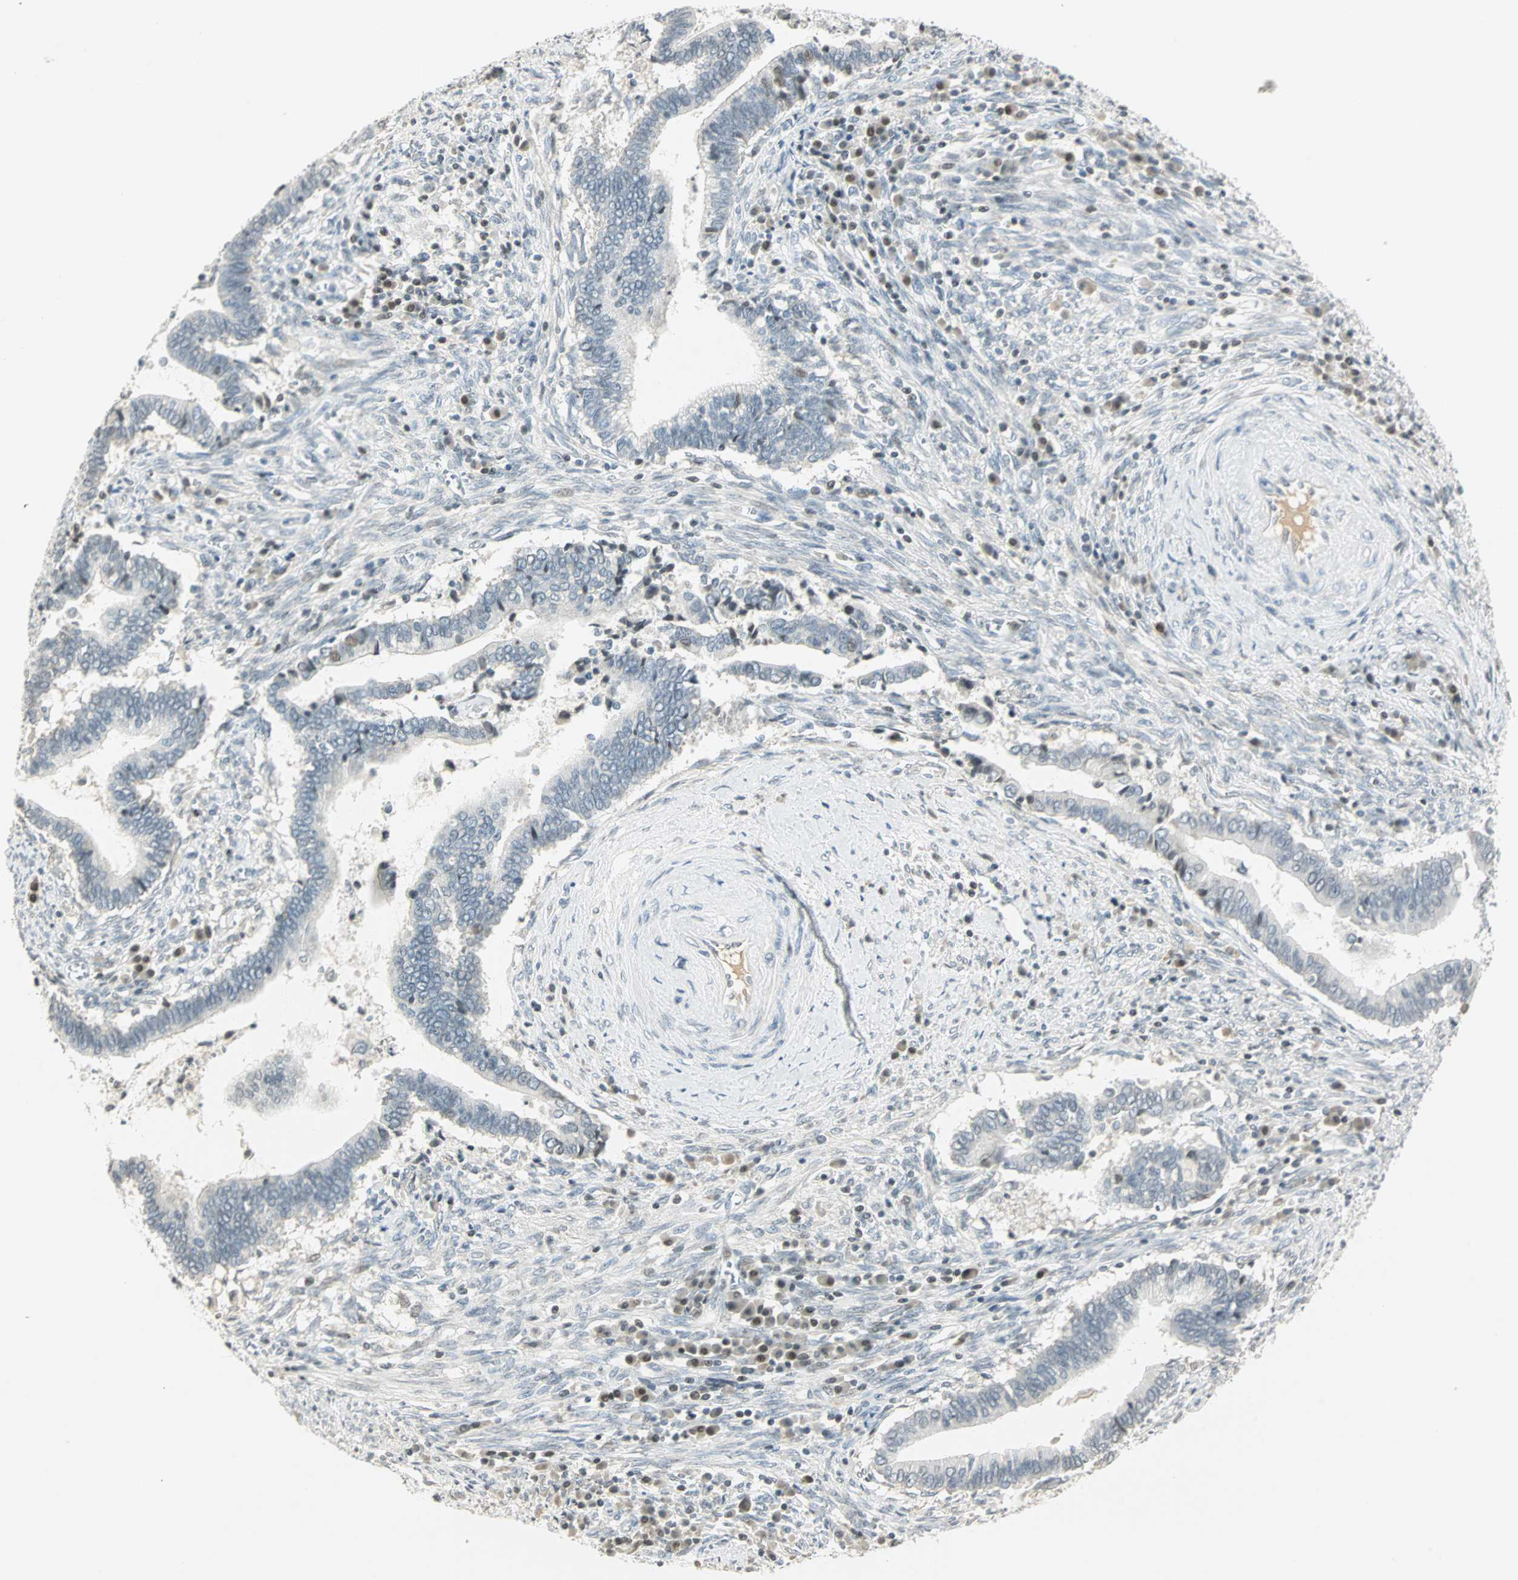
{"staining": {"intensity": "weak", "quantity": "<25%", "location": "nuclear"}, "tissue": "cervical cancer", "cell_type": "Tumor cells", "image_type": "cancer", "snomed": [{"axis": "morphology", "description": "Adenocarcinoma, NOS"}, {"axis": "topography", "description": "Cervix"}], "caption": "This is a histopathology image of immunohistochemistry (IHC) staining of cervical cancer, which shows no positivity in tumor cells. The staining was performed using DAB to visualize the protein expression in brown, while the nuclei were stained in blue with hematoxylin (Magnification: 20x).", "gene": "SMAD3", "patient": {"sex": "female", "age": 44}}